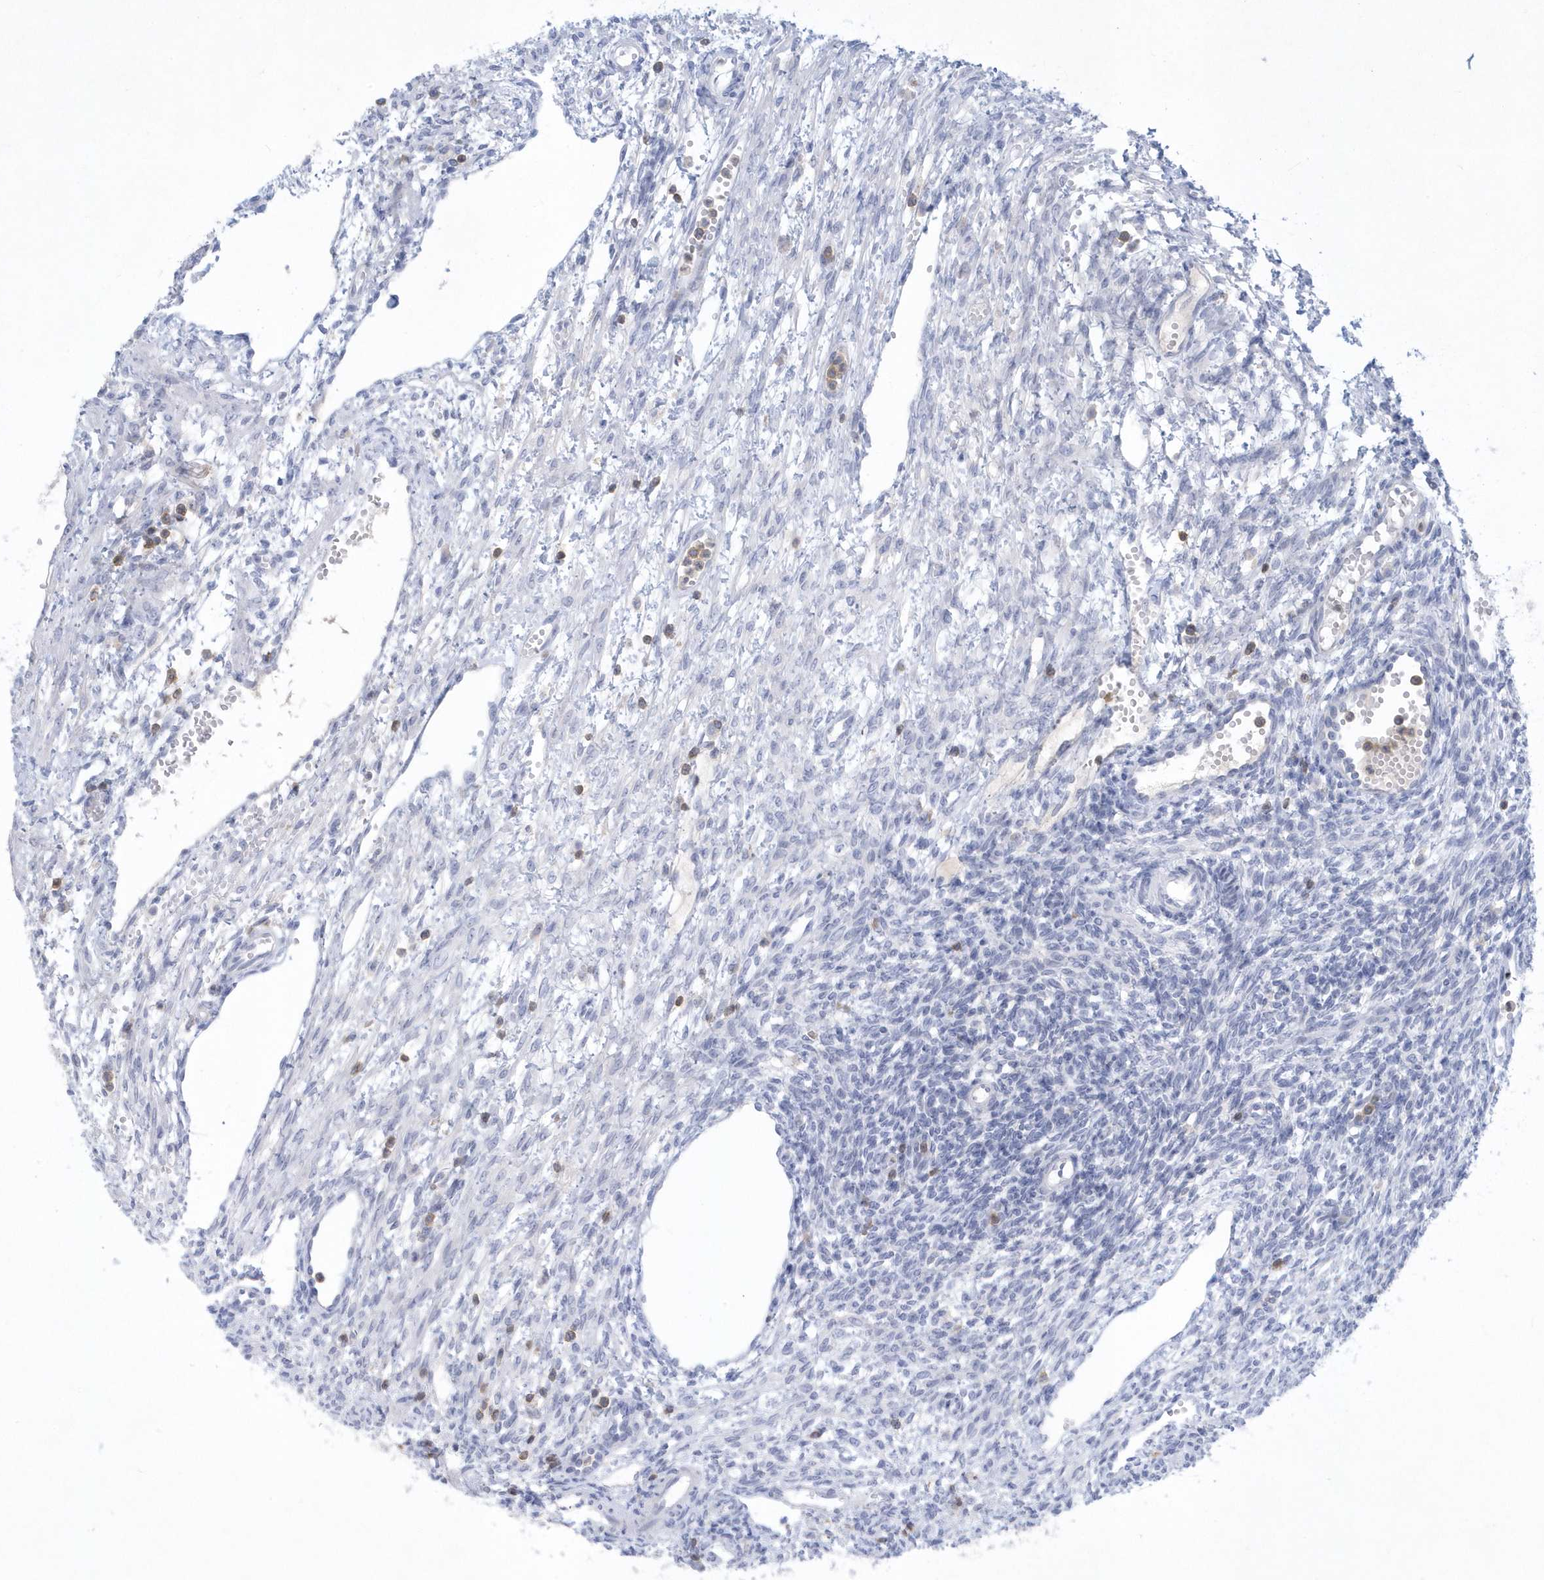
{"staining": {"intensity": "negative", "quantity": "none", "location": "none"}, "tissue": "ovary", "cell_type": "Ovarian stroma cells", "image_type": "normal", "snomed": [{"axis": "morphology", "description": "Normal tissue, NOS"}, {"axis": "morphology", "description": "Cyst, NOS"}, {"axis": "topography", "description": "Ovary"}], "caption": "Immunohistochemistry photomicrograph of normal human ovary stained for a protein (brown), which displays no staining in ovarian stroma cells.", "gene": "PSD4", "patient": {"sex": "female", "age": 33}}